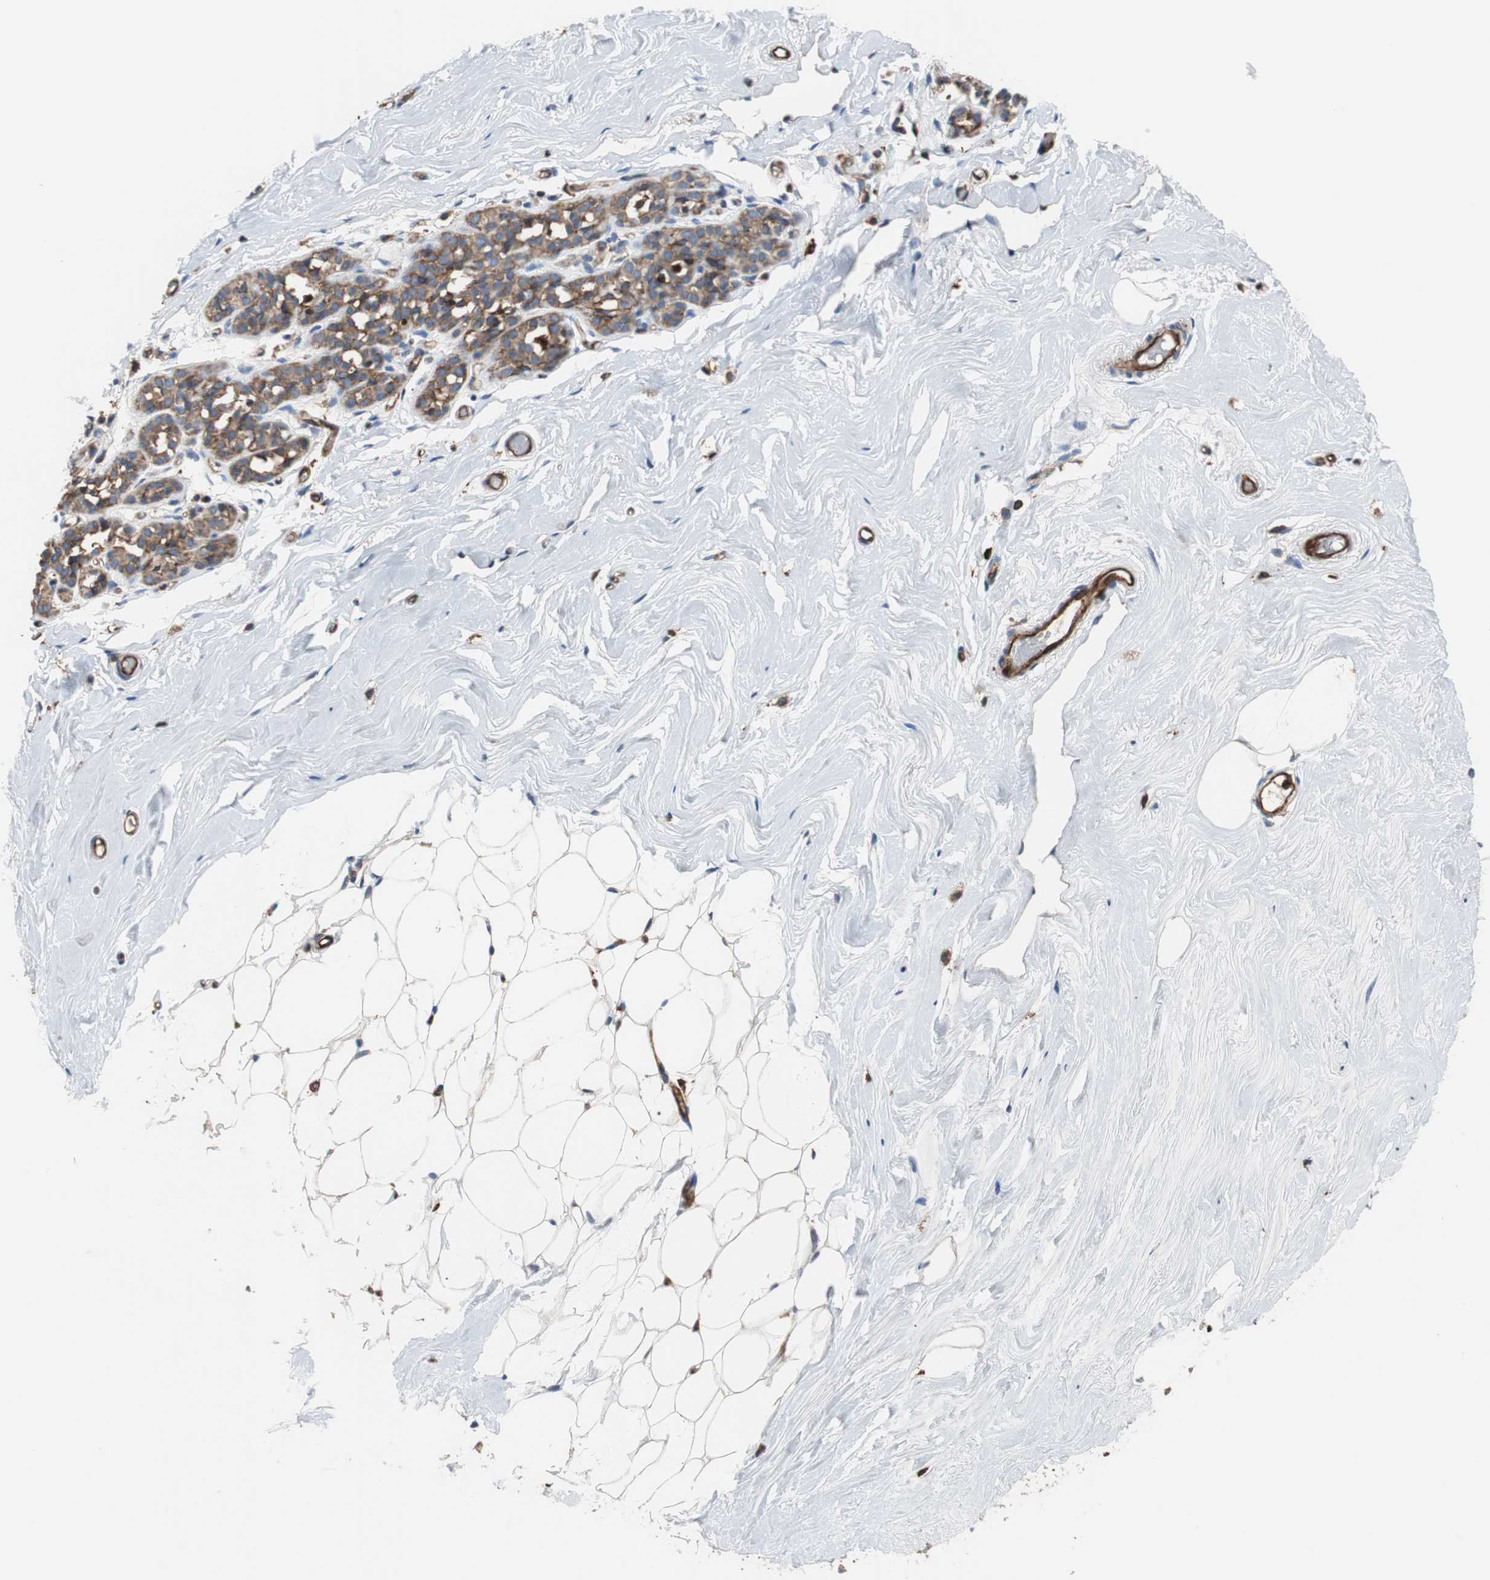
{"staining": {"intensity": "moderate", "quantity": "<25%", "location": "cytoplasmic/membranous"}, "tissue": "breast", "cell_type": "Adipocytes", "image_type": "normal", "snomed": [{"axis": "morphology", "description": "Normal tissue, NOS"}, {"axis": "topography", "description": "Breast"}], "caption": "Immunohistochemical staining of unremarkable human breast reveals low levels of moderate cytoplasmic/membranous staining in about <25% of adipocytes. The protein is shown in brown color, while the nuclei are stained blue.", "gene": "PLCG2", "patient": {"sex": "female", "age": 75}}